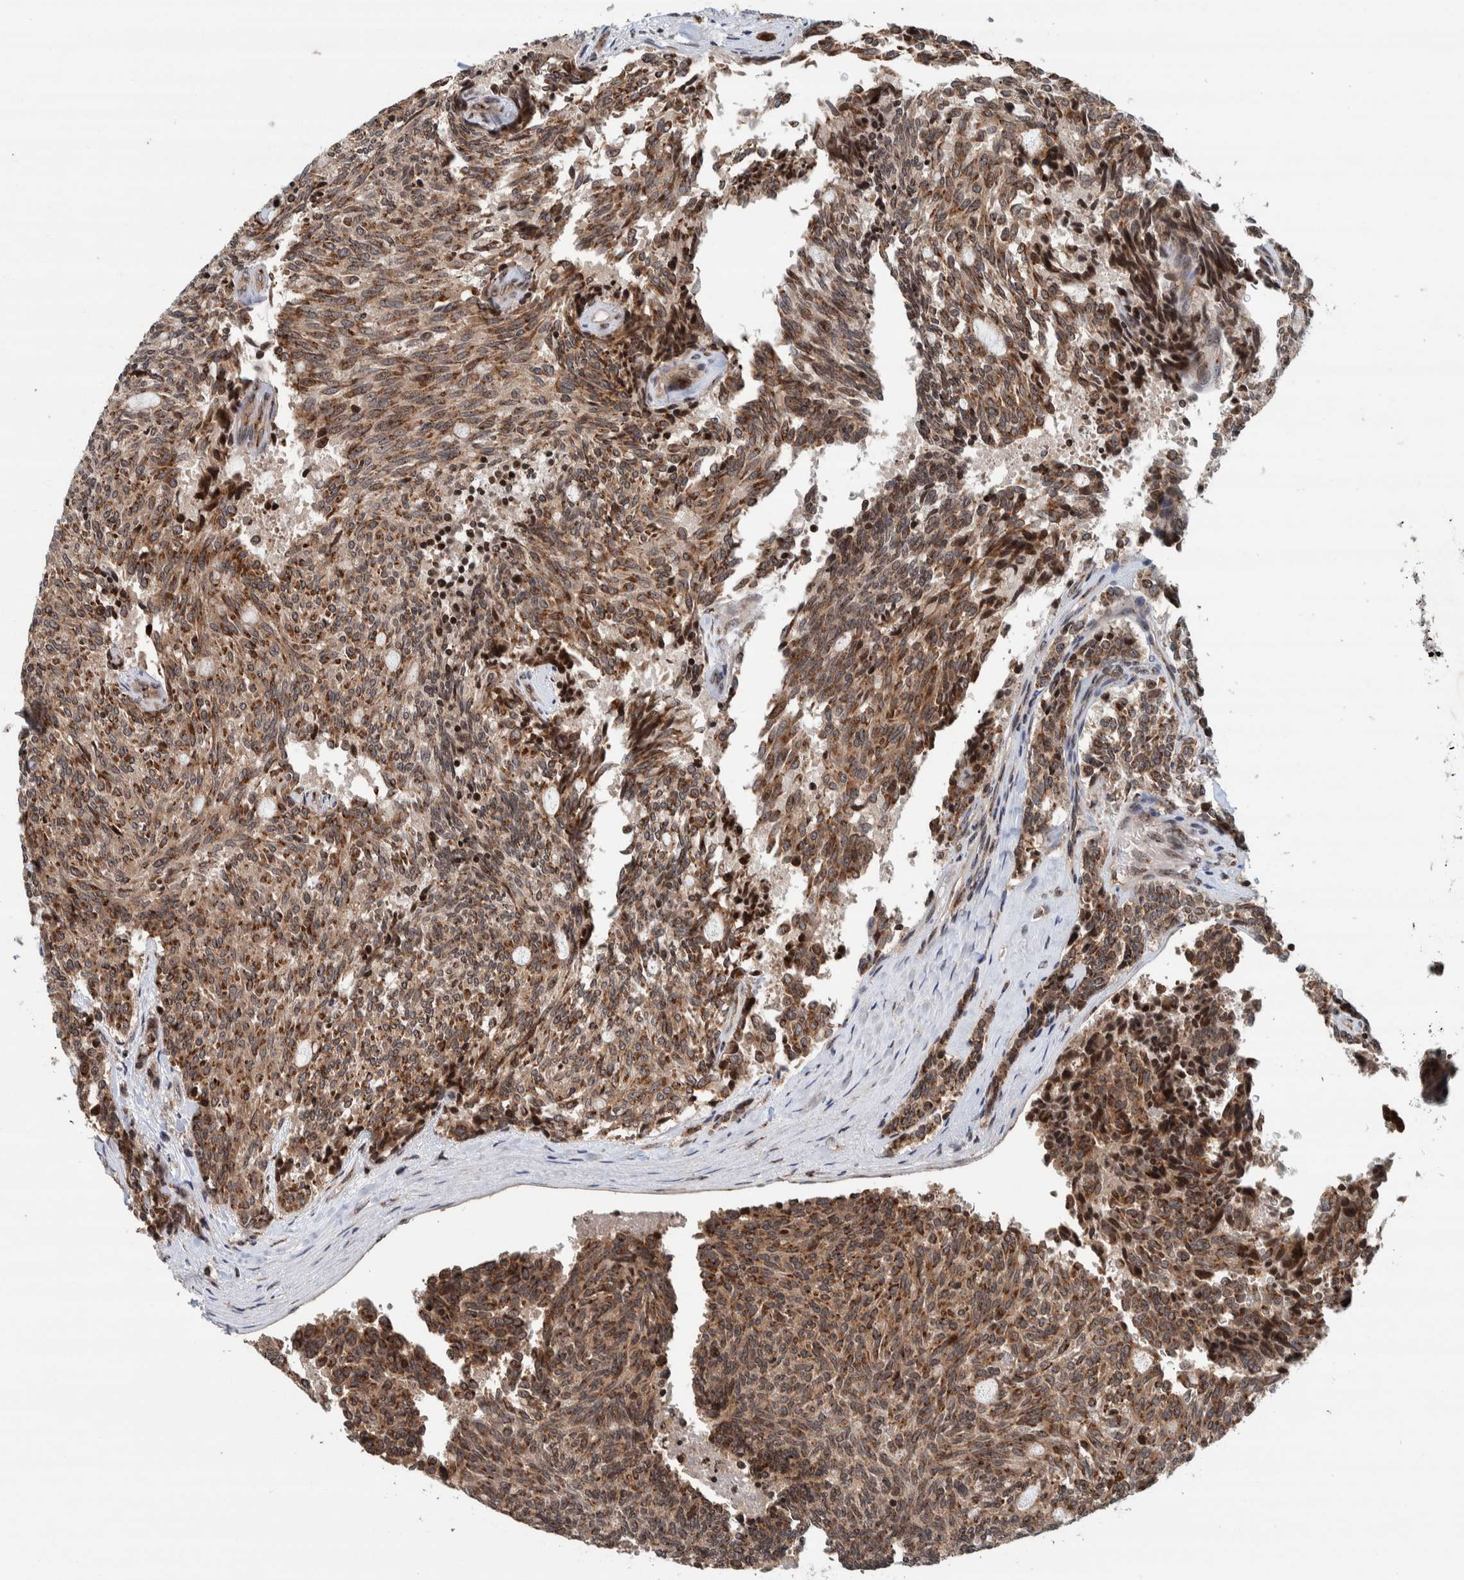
{"staining": {"intensity": "moderate", "quantity": ">75%", "location": "cytoplasmic/membranous"}, "tissue": "carcinoid", "cell_type": "Tumor cells", "image_type": "cancer", "snomed": [{"axis": "morphology", "description": "Carcinoid, malignant, NOS"}, {"axis": "topography", "description": "Pancreas"}], "caption": "Immunohistochemical staining of malignant carcinoid reveals moderate cytoplasmic/membranous protein staining in approximately >75% of tumor cells. (DAB IHC with brightfield microscopy, high magnification).", "gene": "CCDC182", "patient": {"sex": "female", "age": 54}}